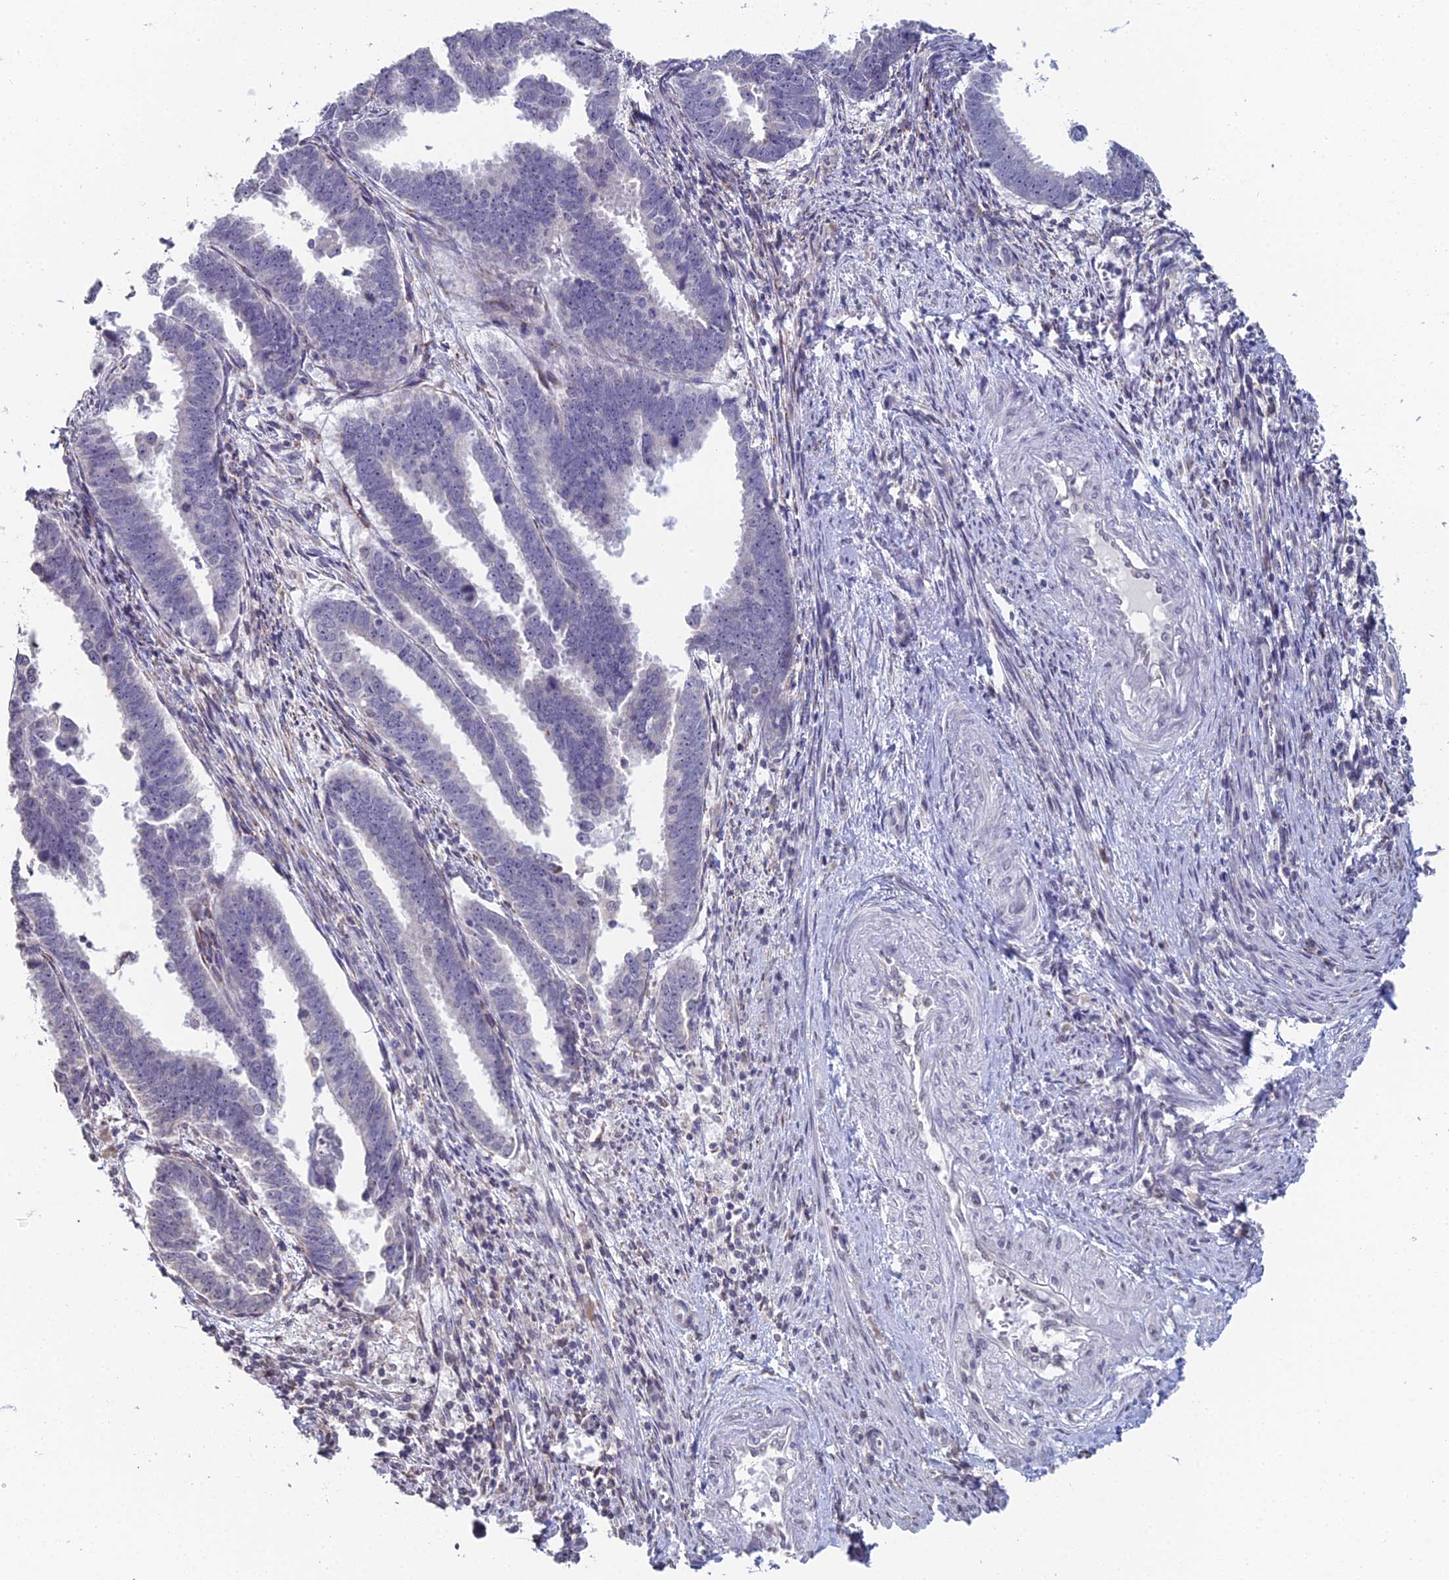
{"staining": {"intensity": "negative", "quantity": "none", "location": "none"}, "tissue": "endometrial cancer", "cell_type": "Tumor cells", "image_type": "cancer", "snomed": [{"axis": "morphology", "description": "Adenocarcinoma, NOS"}, {"axis": "topography", "description": "Endometrium"}], "caption": "High power microscopy histopathology image of an immunohistochemistry photomicrograph of adenocarcinoma (endometrial), revealing no significant staining in tumor cells.", "gene": "PRR22", "patient": {"sex": "female", "age": 75}}